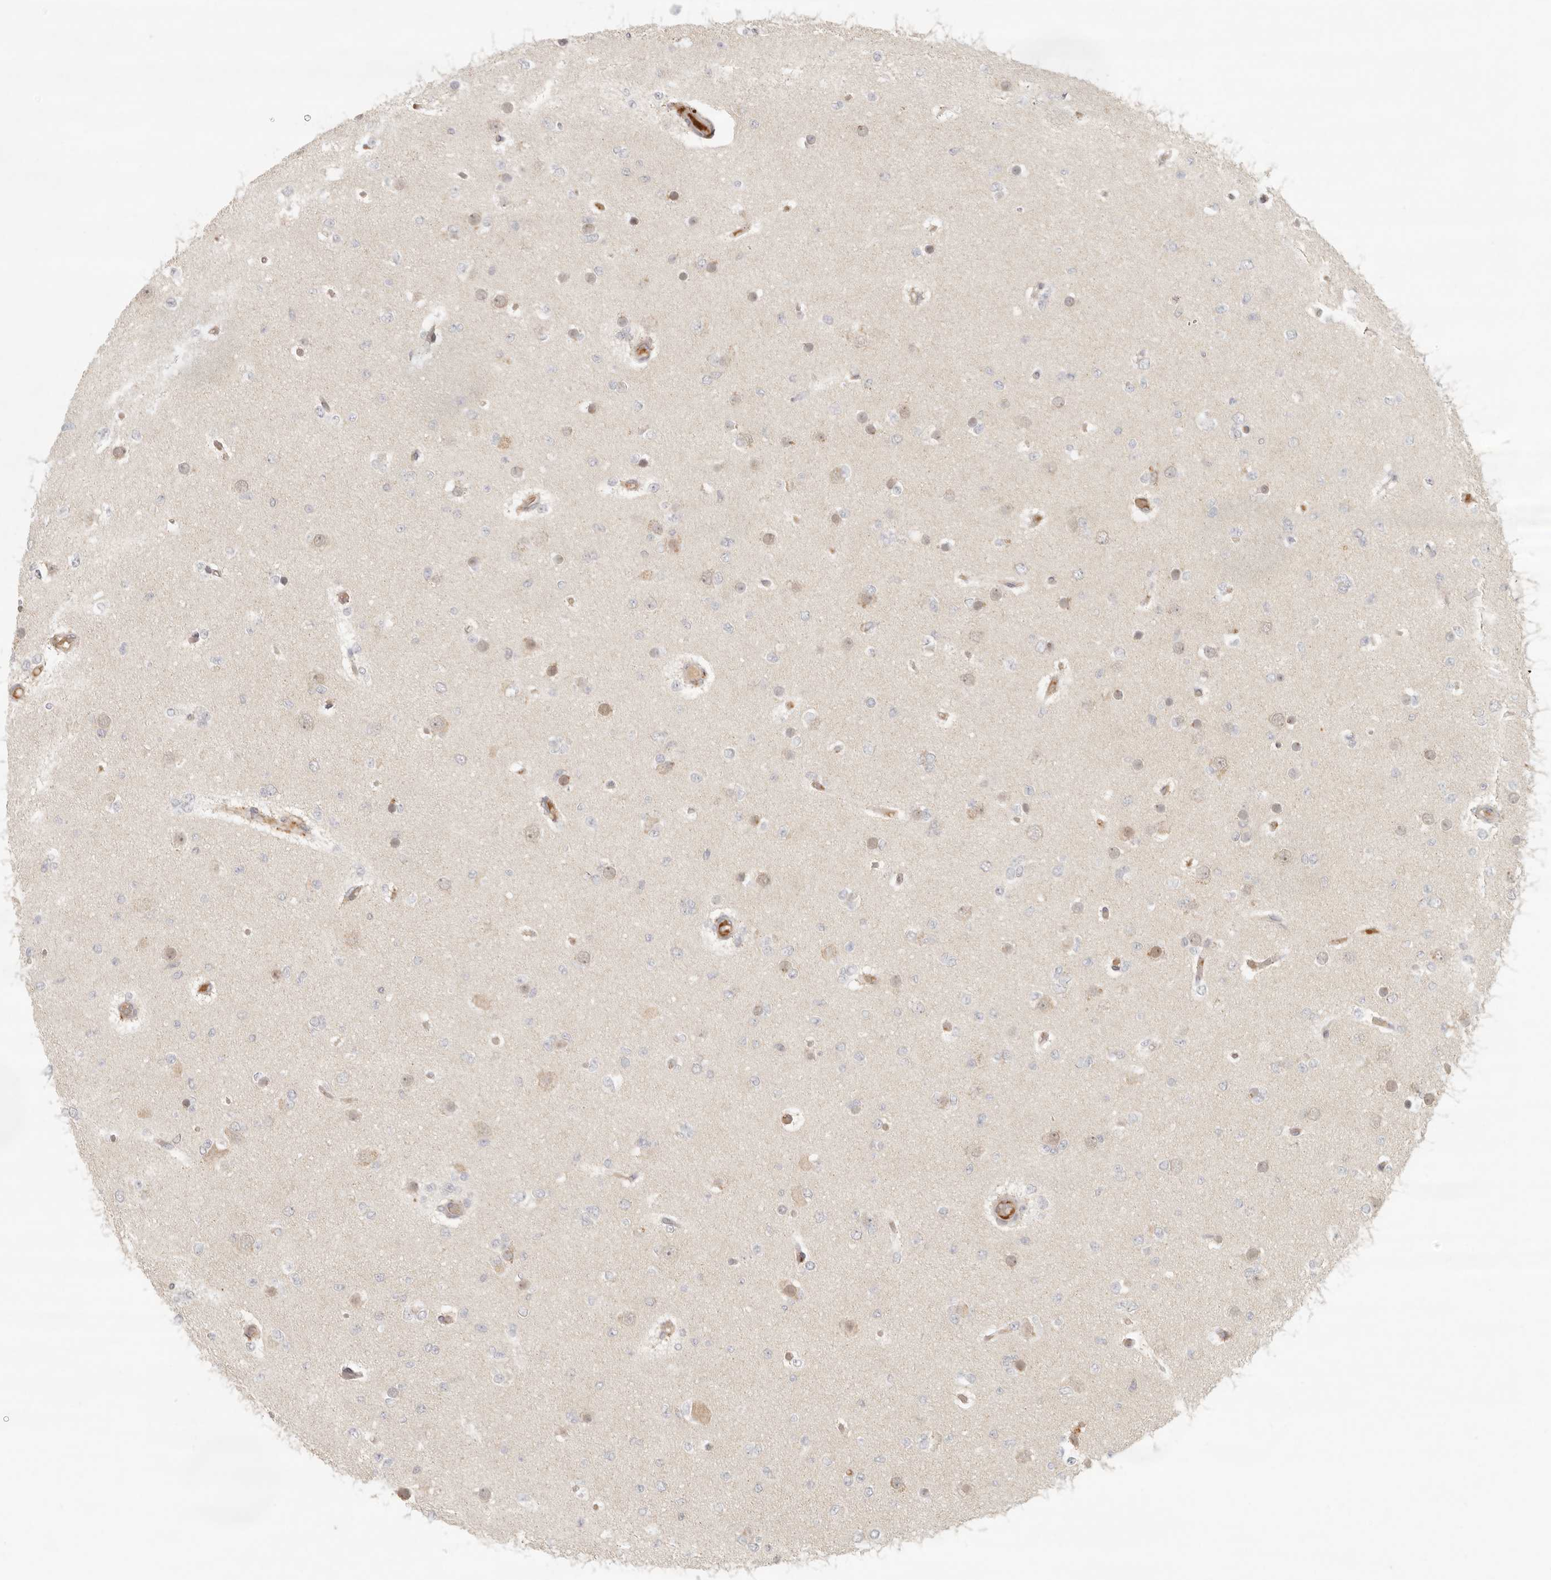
{"staining": {"intensity": "negative", "quantity": "none", "location": "none"}, "tissue": "glioma", "cell_type": "Tumor cells", "image_type": "cancer", "snomed": [{"axis": "morphology", "description": "Glioma, malignant, Low grade"}, {"axis": "topography", "description": "Brain"}], "caption": "This is an immunohistochemistry (IHC) histopathology image of glioma. There is no expression in tumor cells.", "gene": "AHDC1", "patient": {"sex": "female", "age": 22}}